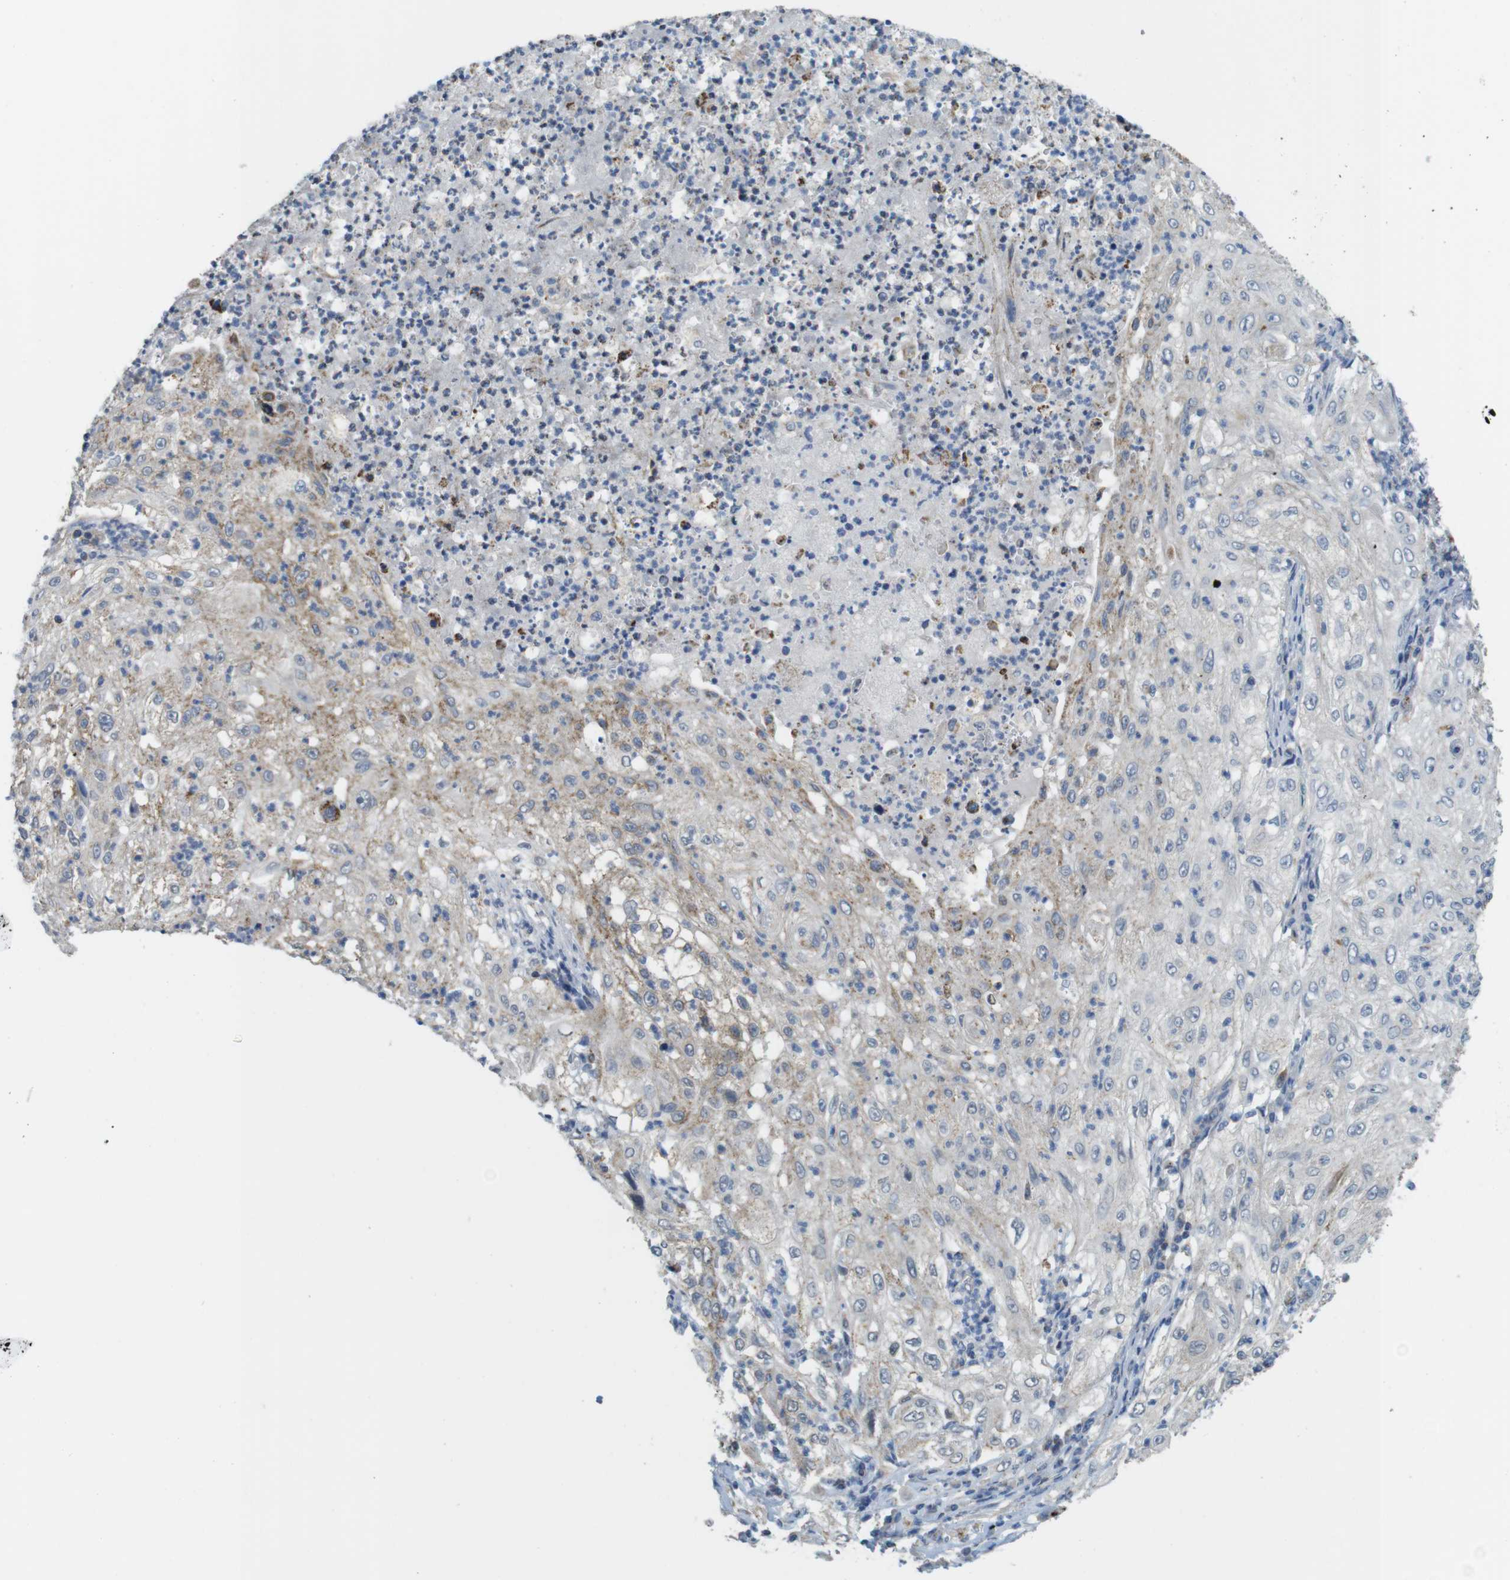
{"staining": {"intensity": "weak", "quantity": "<25%", "location": "cytoplasmic/membranous"}, "tissue": "lung cancer", "cell_type": "Tumor cells", "image_type": "cancer", "snomed": [{"axis": "morphology", "description": "Inflammation, NOS"}, {"axis": "morphology", "description": "Squamous cell carcinoma, NOS"}, {"axis": "topography", "description": "Lymph node"}, {"axis": "topography", "description": "Soft tissue"}, {"axis": "topography", "description": "Lung"}], "caption": "IHC photomicrograph of lung squamous cell carcinoma stained for a protein (brown), which reveals no staining in tumor cells. (IHC, brightfield microscopy, high magnification).", "gene": "GRIK2", "patient": {"sex": "male", "age": 66}}